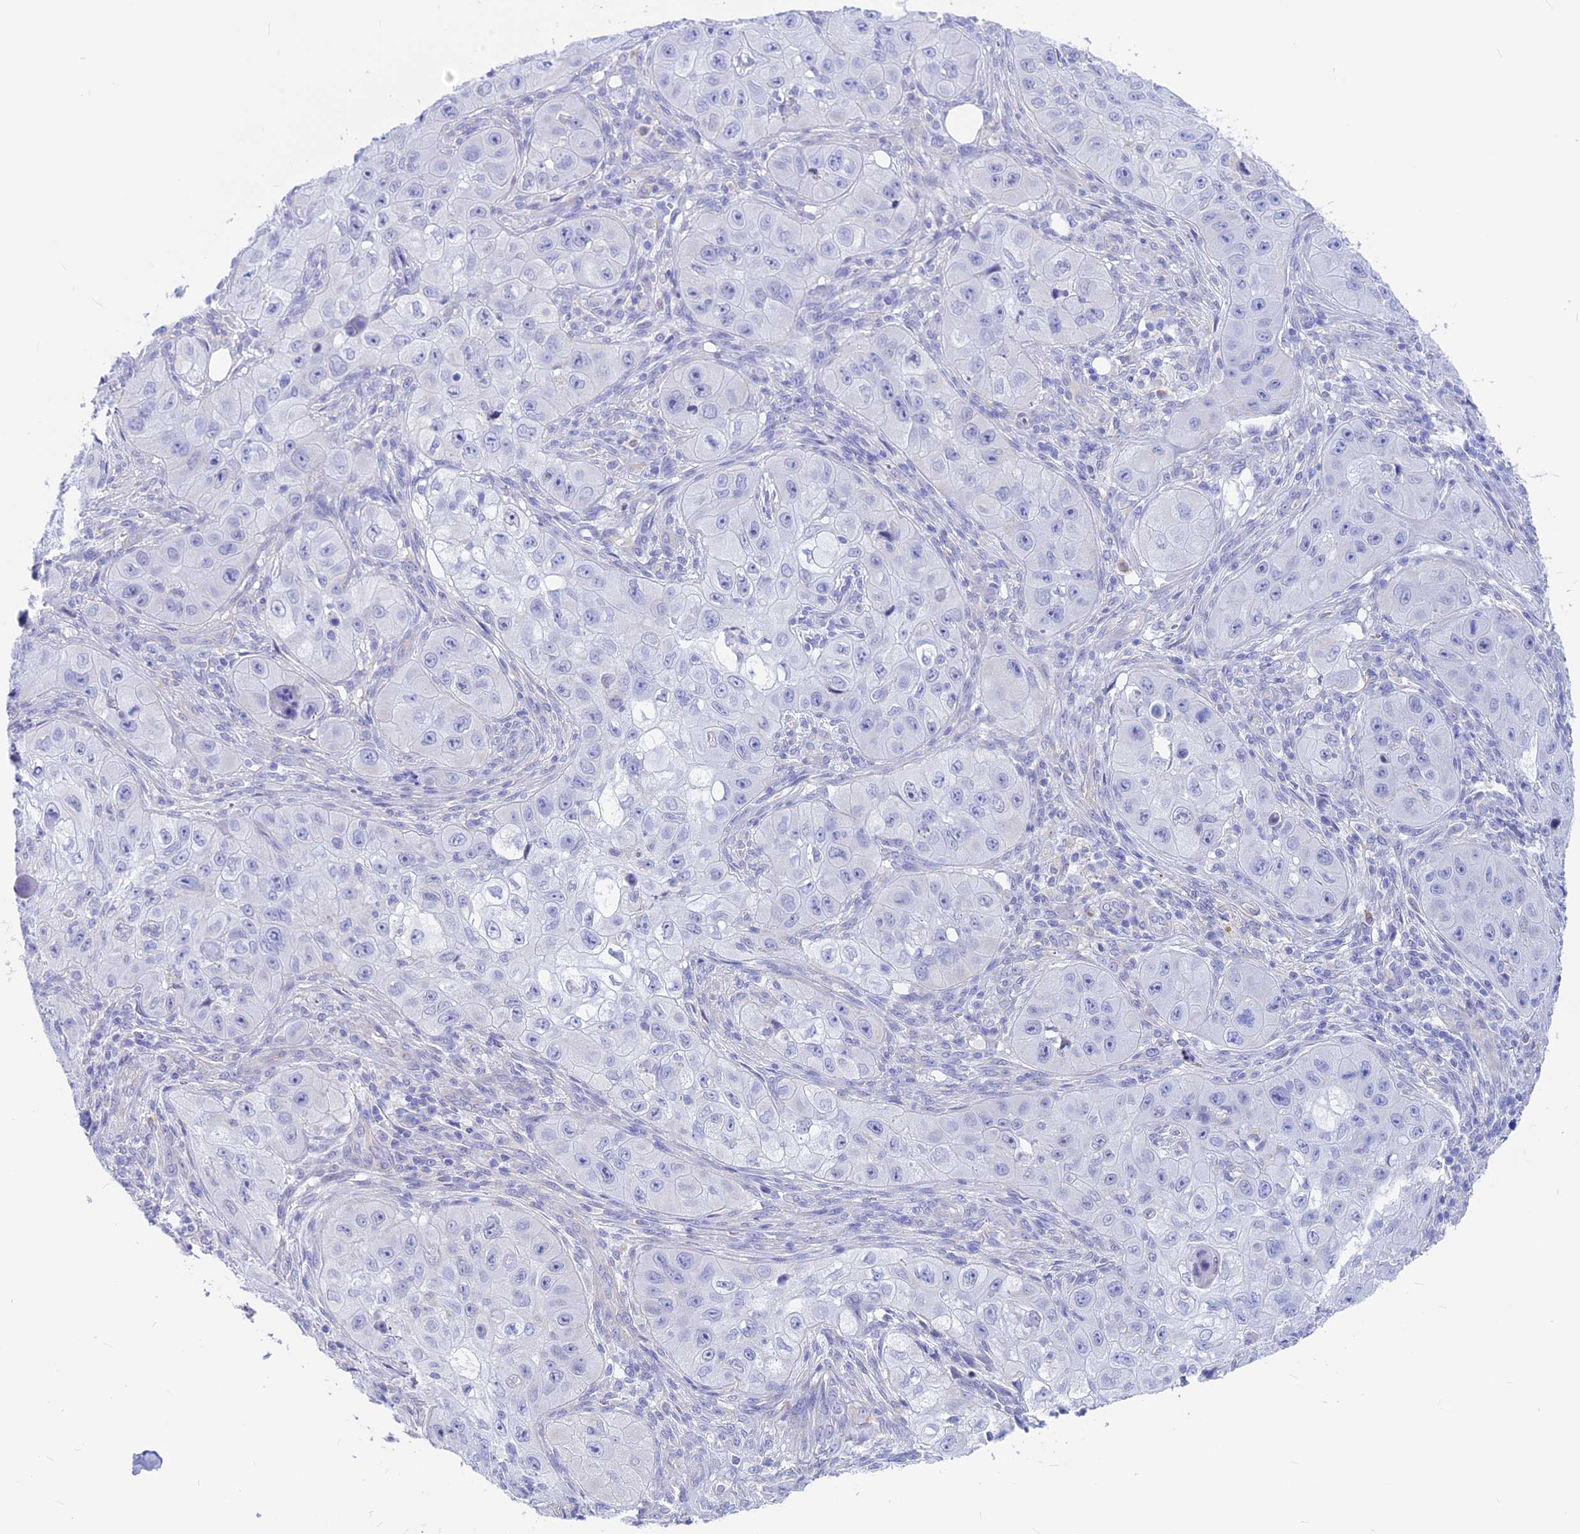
{"staining": {"intensity": "negative", "quantity": "none", "location": "none"}, "tissue": "skin cancer", "cell_type": "Tumor cells", "image_type": "cancer", "snomed": [{"axis": "morphology", "description": "Squamous cell carcinoma, NOS"}, {"axis": "topography", "description": "Skin"}, {"axis": "topography", "description": "Subcutis"}], "caption": "The photomicrograph shows no staining of tumor cells in skin squamous cell carcinoma. (Stains: DAB (3,3'-diaminobenzidine) IHC with hematoxylin counter stain, Microscopy: brightfield microscopy at high magnification).", "gene": "GNGT2", "patient": {"sex": "male", "age": 73}}